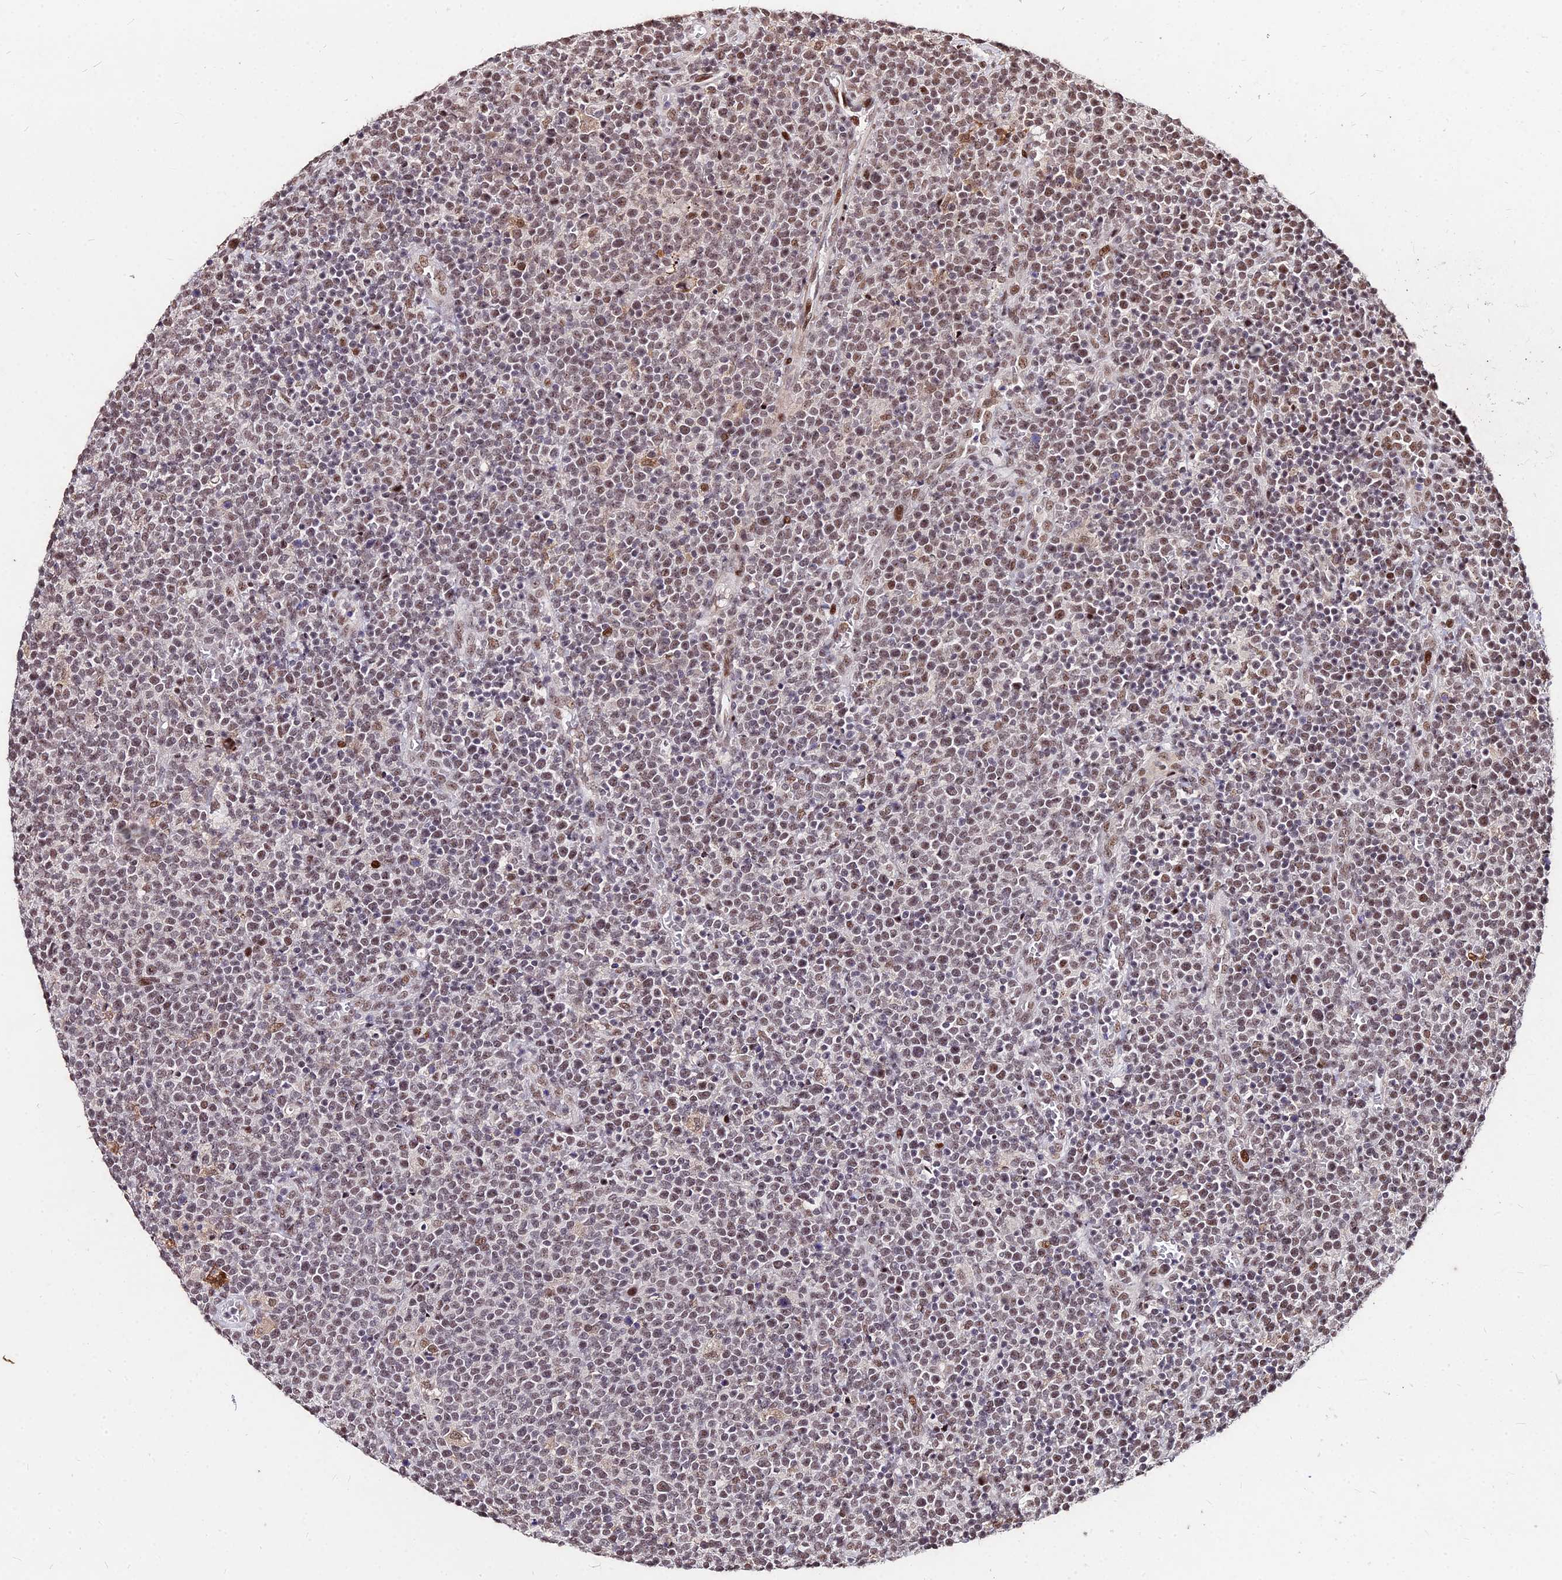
{"staining": {"intensity": "weak", "quantity": "25%-75%", "location": "nuclear"}, "tissue": "lymphoma", "cell_type": "Tumor cells", "image_type": "cancer", "snomed": [{"axis": "morphology", "description": "Malignant lymphoma, non-Hodgkin's type, High grade"}, {"axis": "topography", "description": "Lymph node"}], "caption": "A low amount of weak nuclear positivity is appreciated in about 25%-75% of tumor cells in high-grade malignant lymphoma, non-Hodgkin's type tissue. (IHC, brightfield microscopy, high magnification).", "gene": "ZBED4", "patient": {"sex": "male", "age": 61}}